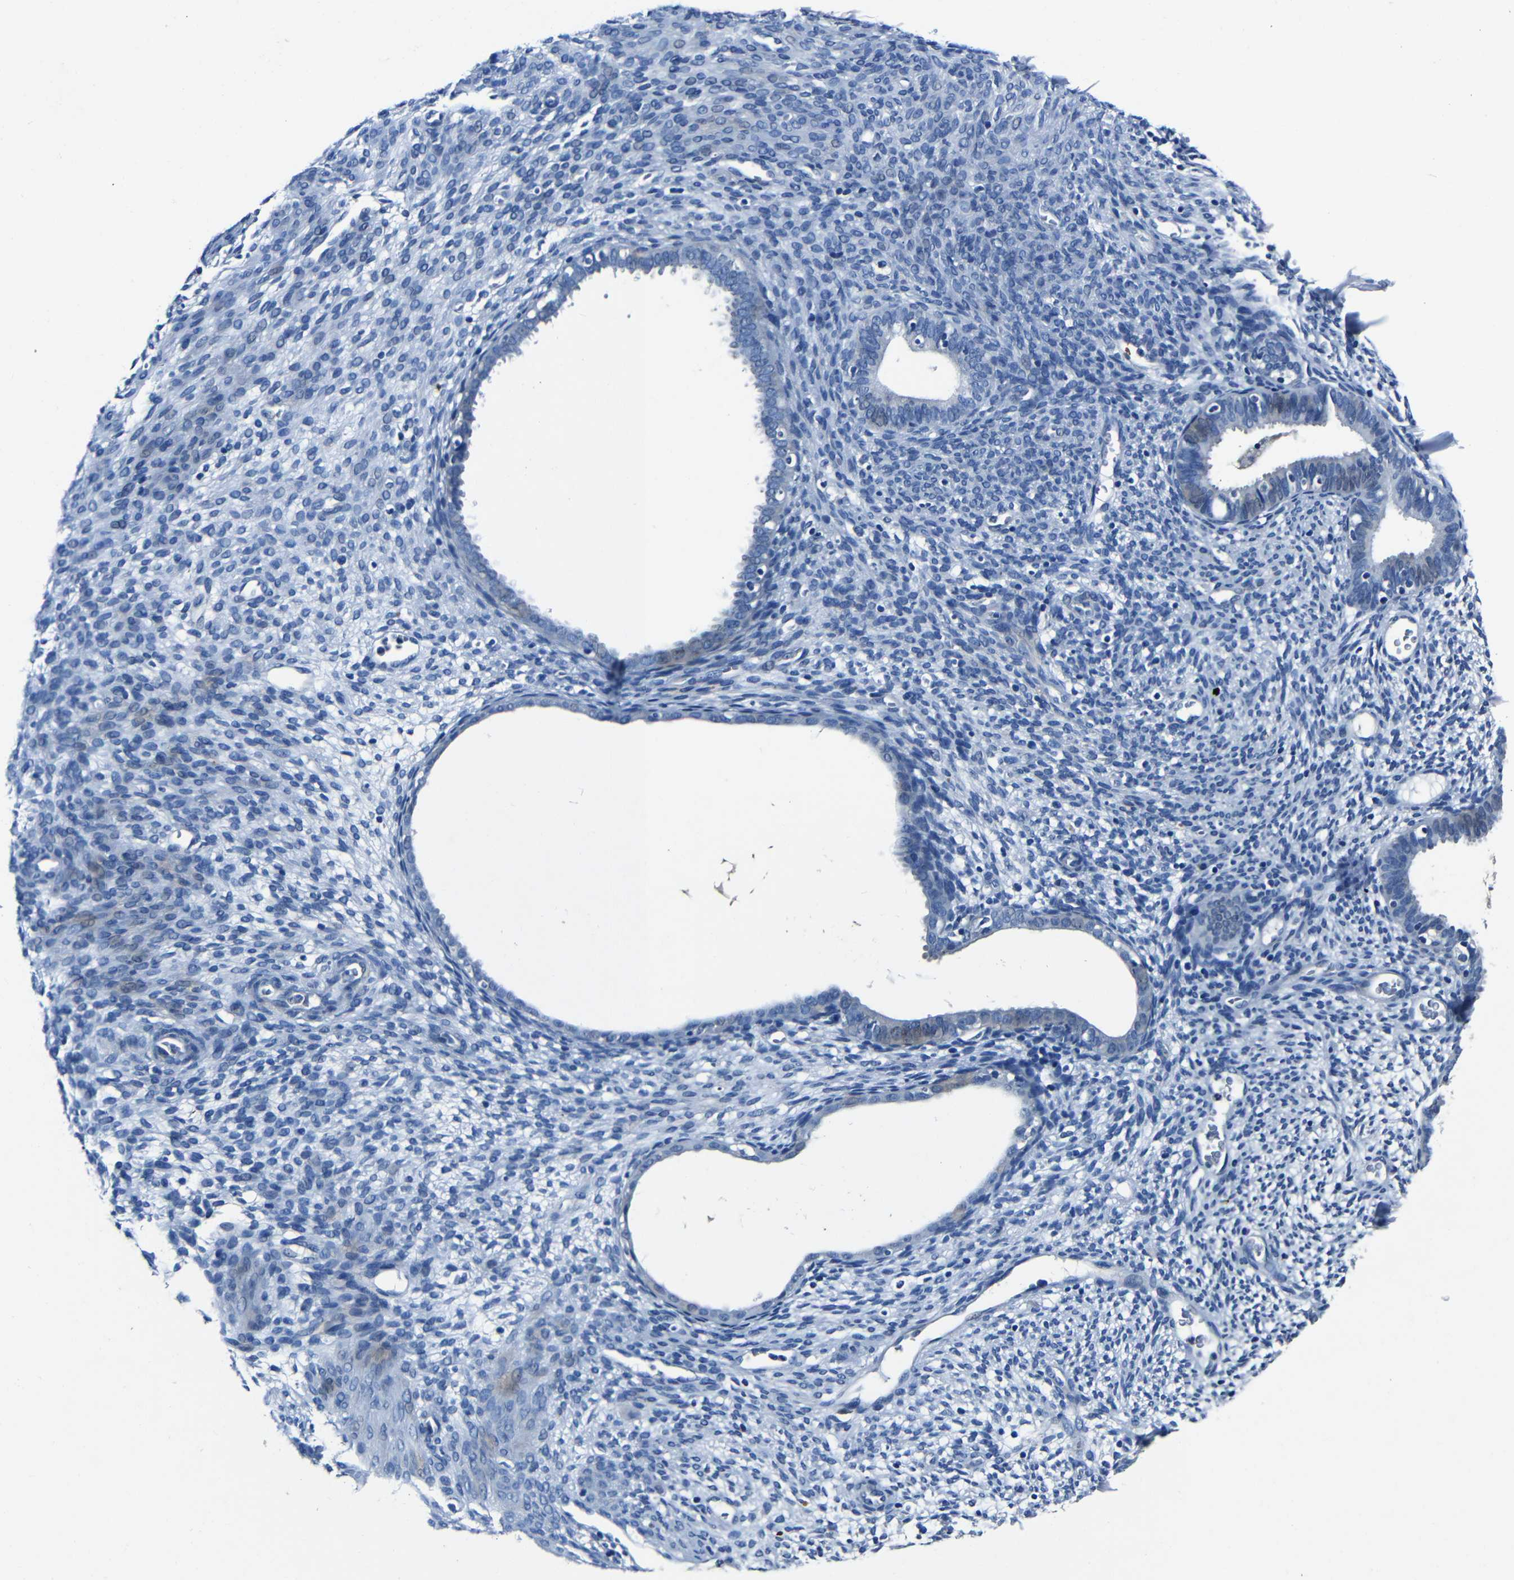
{"staining": {"intensity": "negative", "quantity": "none", "location": "none"}, "tissue": "endometrium", "cell_type": "Cells in endometrial stroma", "image_type": "normal", "snomed": [{"axis": "morphology", "description": "Normal tissue, NOS"}, {"axis": "morphology", "description": "Atrophy, NOS"}, {"axis": "topography", "description": "Uterus"}, {"axis": "topography", "description": "Endometrium"}], "caption": "This is an immunohistochemistry histopathology image of normal endometrium. There is no staining in cells in endometrial stroma.", "gene": "NCMAP", "patient": {"sex": "female", "age": 68}}